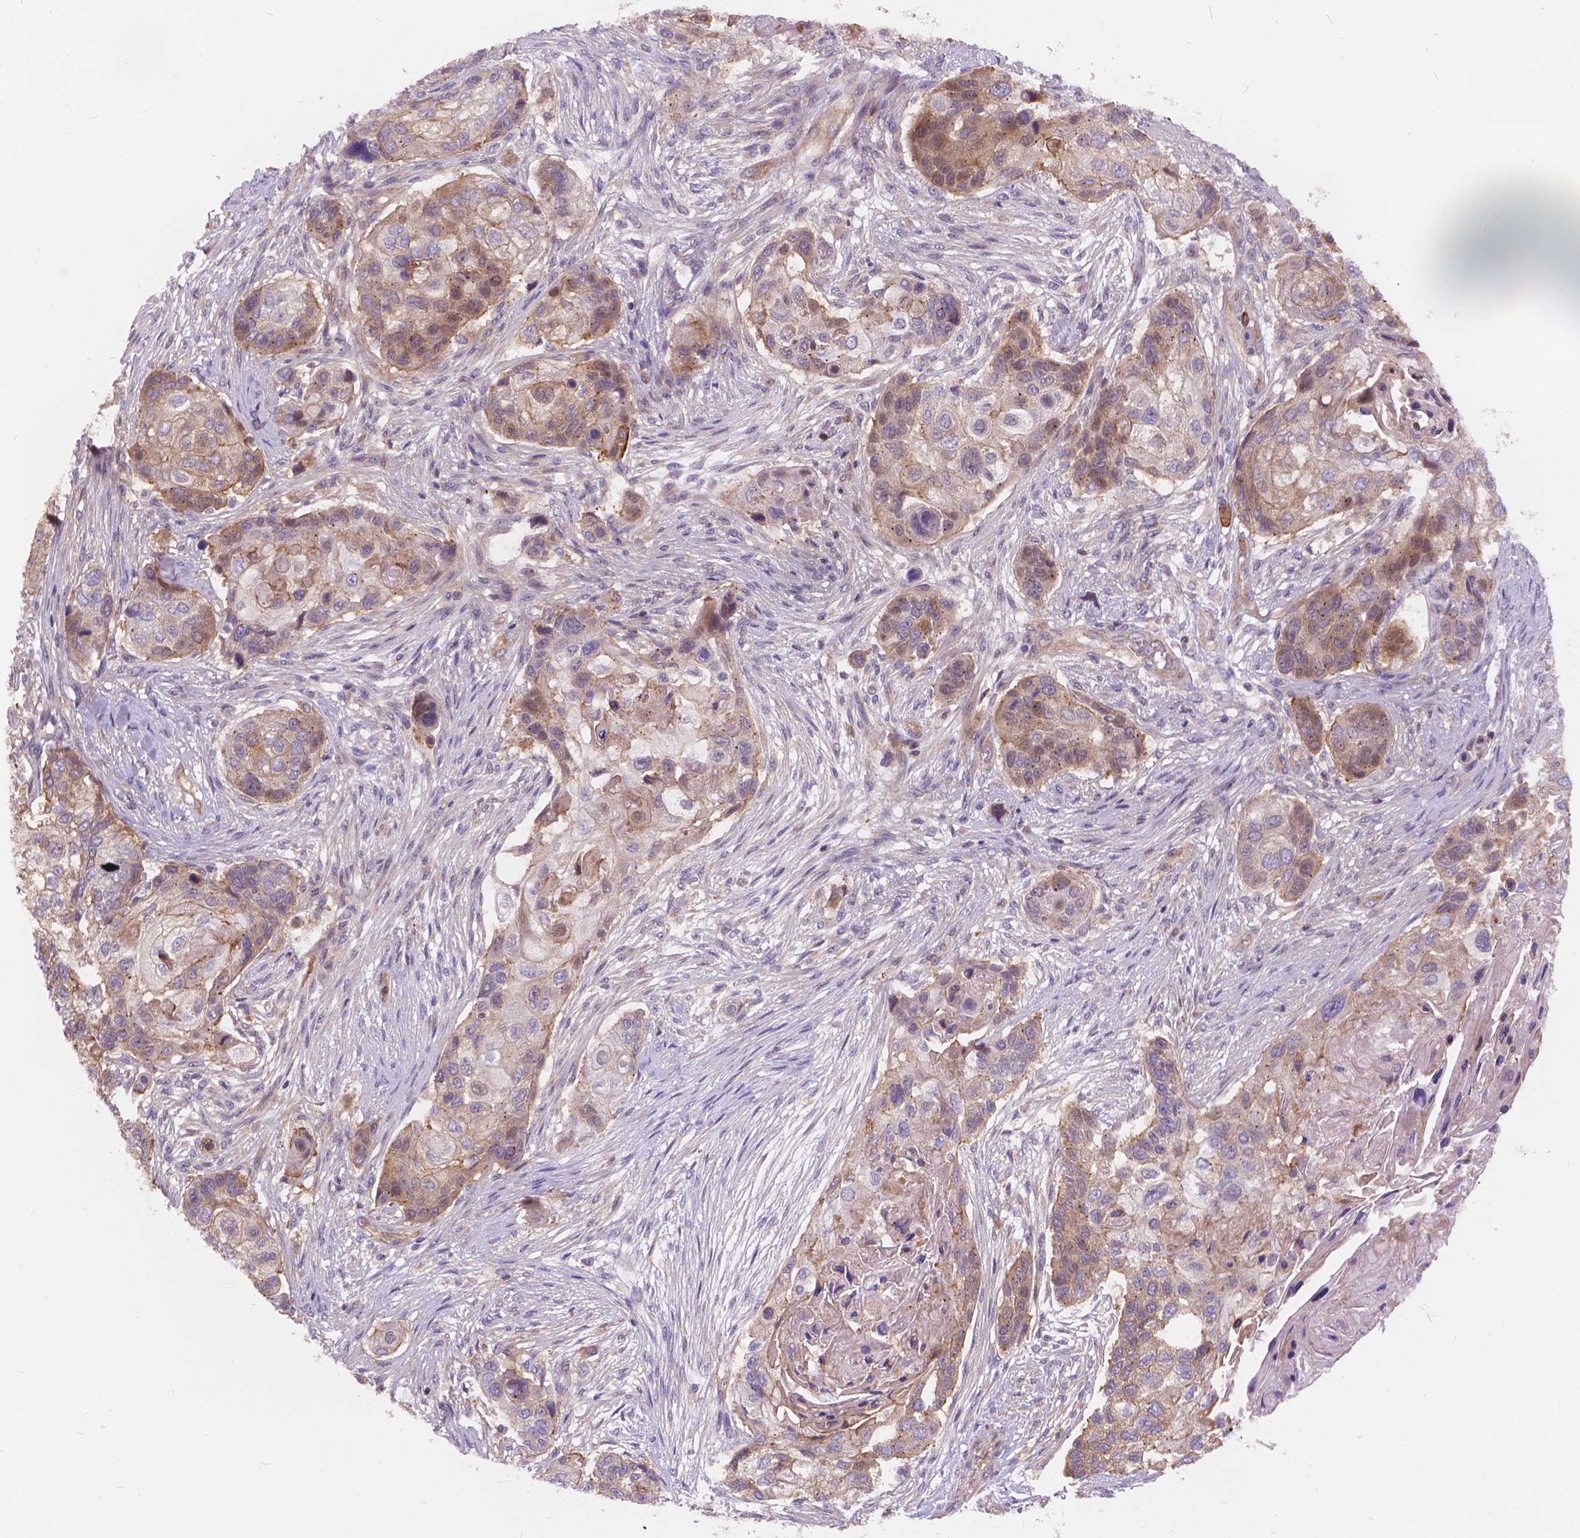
{"staining": {"intensity": "weak", "quantity": ">75%", "location": "cytoplasmic/membranous"}, "tissue": "lung cancer", "cell_type": "Tumor cells", "image_type": "cancer", "snomed": [{"axis": "morphology", "description": "Squamous cell carcinoma, NOS"}, {"axis": "topography", "description": "Lung"}], "caption": "A brown stain labels weak cytoplasmic/membranous expression of a protein in human lung cancer tumor cells.", "gene": "ARAP1", "patient": {"sex": "male", "age": 69}}